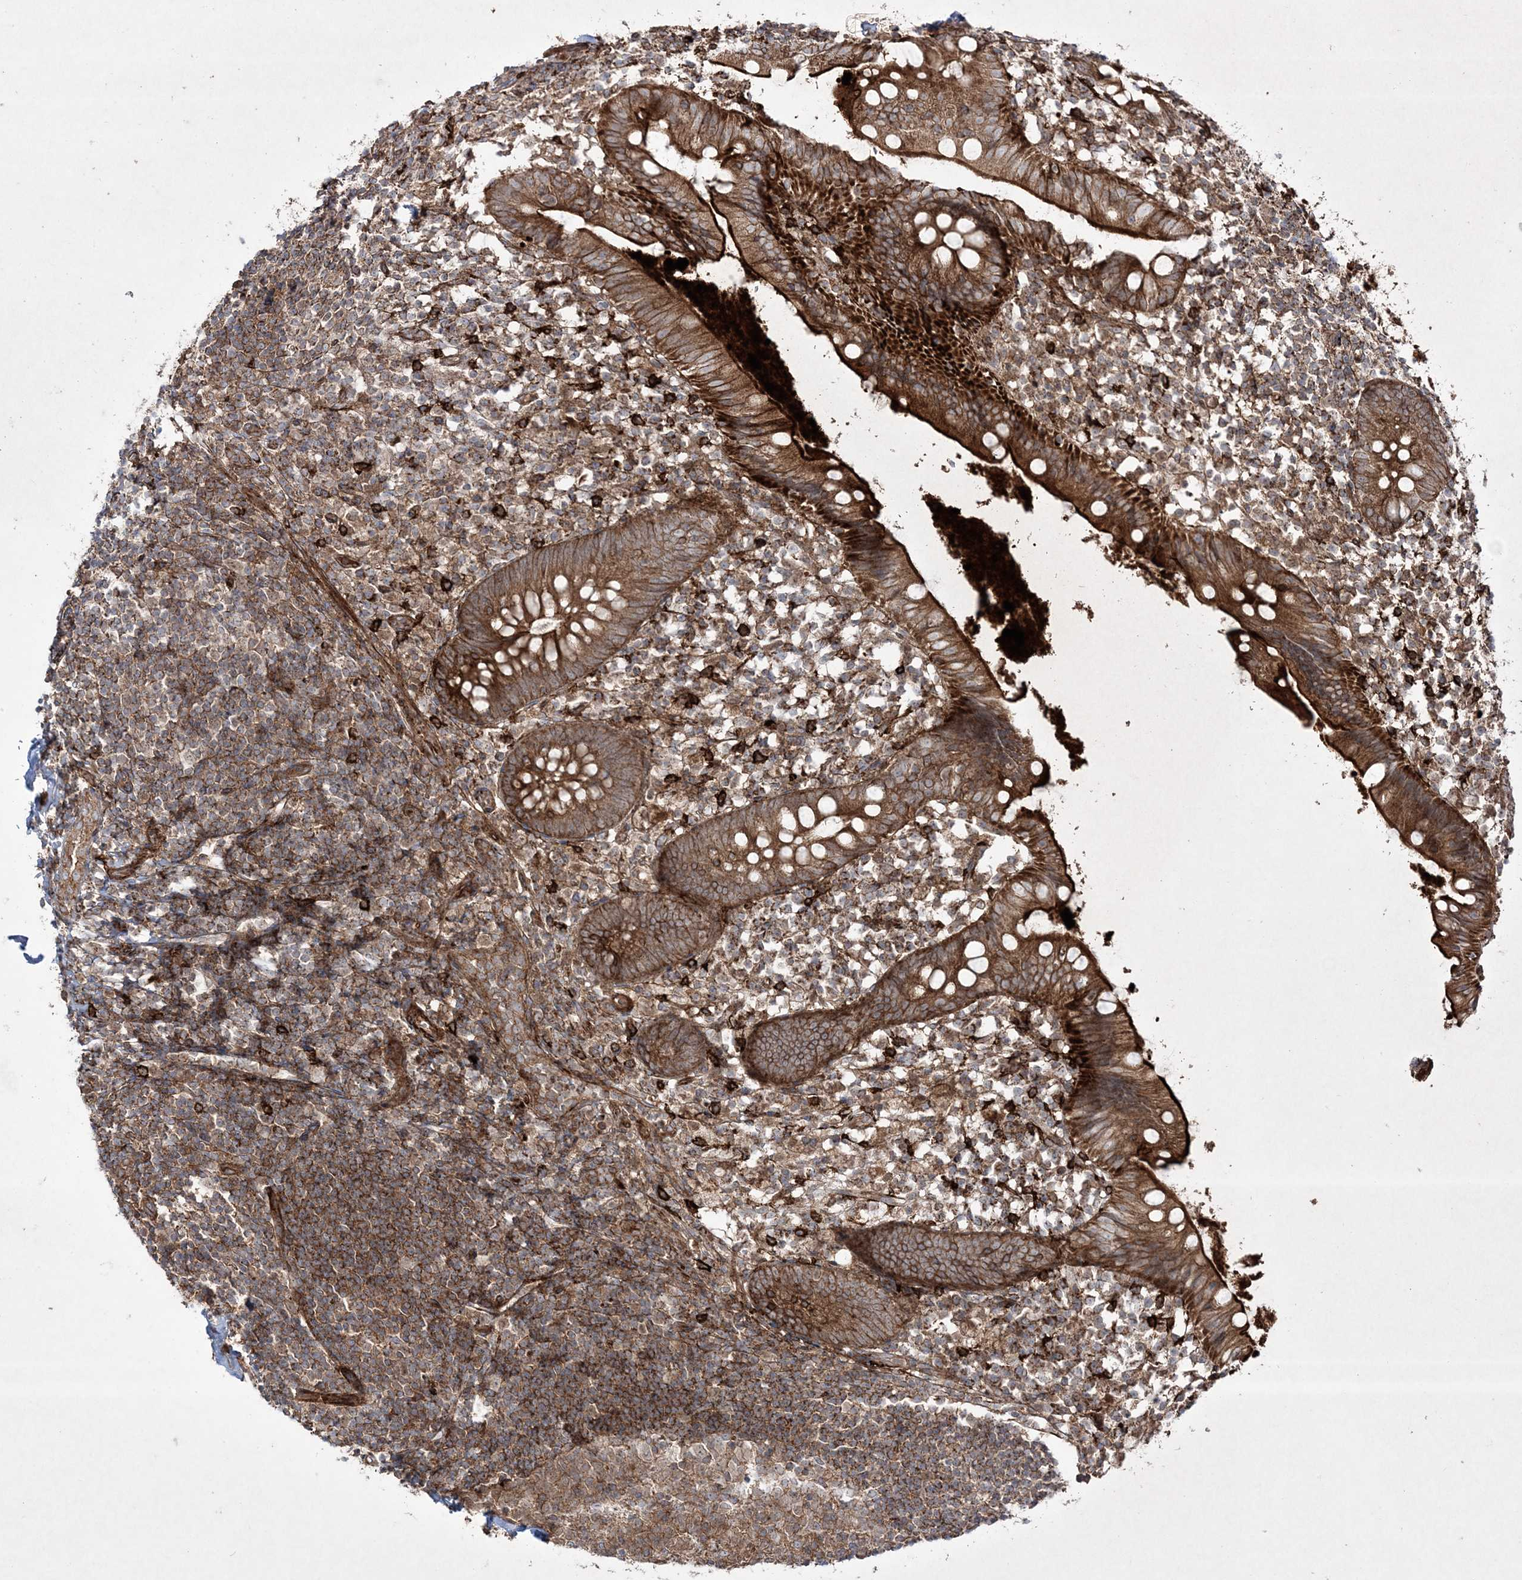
{"staining": {"intensity": "strong", "quantity": ">75%", "location": "cytoplasmic/membranous"}, "tissue": "appendix", "cell_type": "Glandular cells", "image_type": "normal", "snomed": [{"axis": "morphology", "description": "Normal tissue, NOS"}, {"axis": "topography", "description": "Appendix"}], "caption": "Immunohistochemical staining of benign human appendix exhibits high levels of strong cytoplasmic/membranous expression in about >75% of glandular cells. (Brightfield microscopy of DAB IHC at high magnification).", "gene": "RICTOR", "patient": {"sex": "female", "age": 20}}